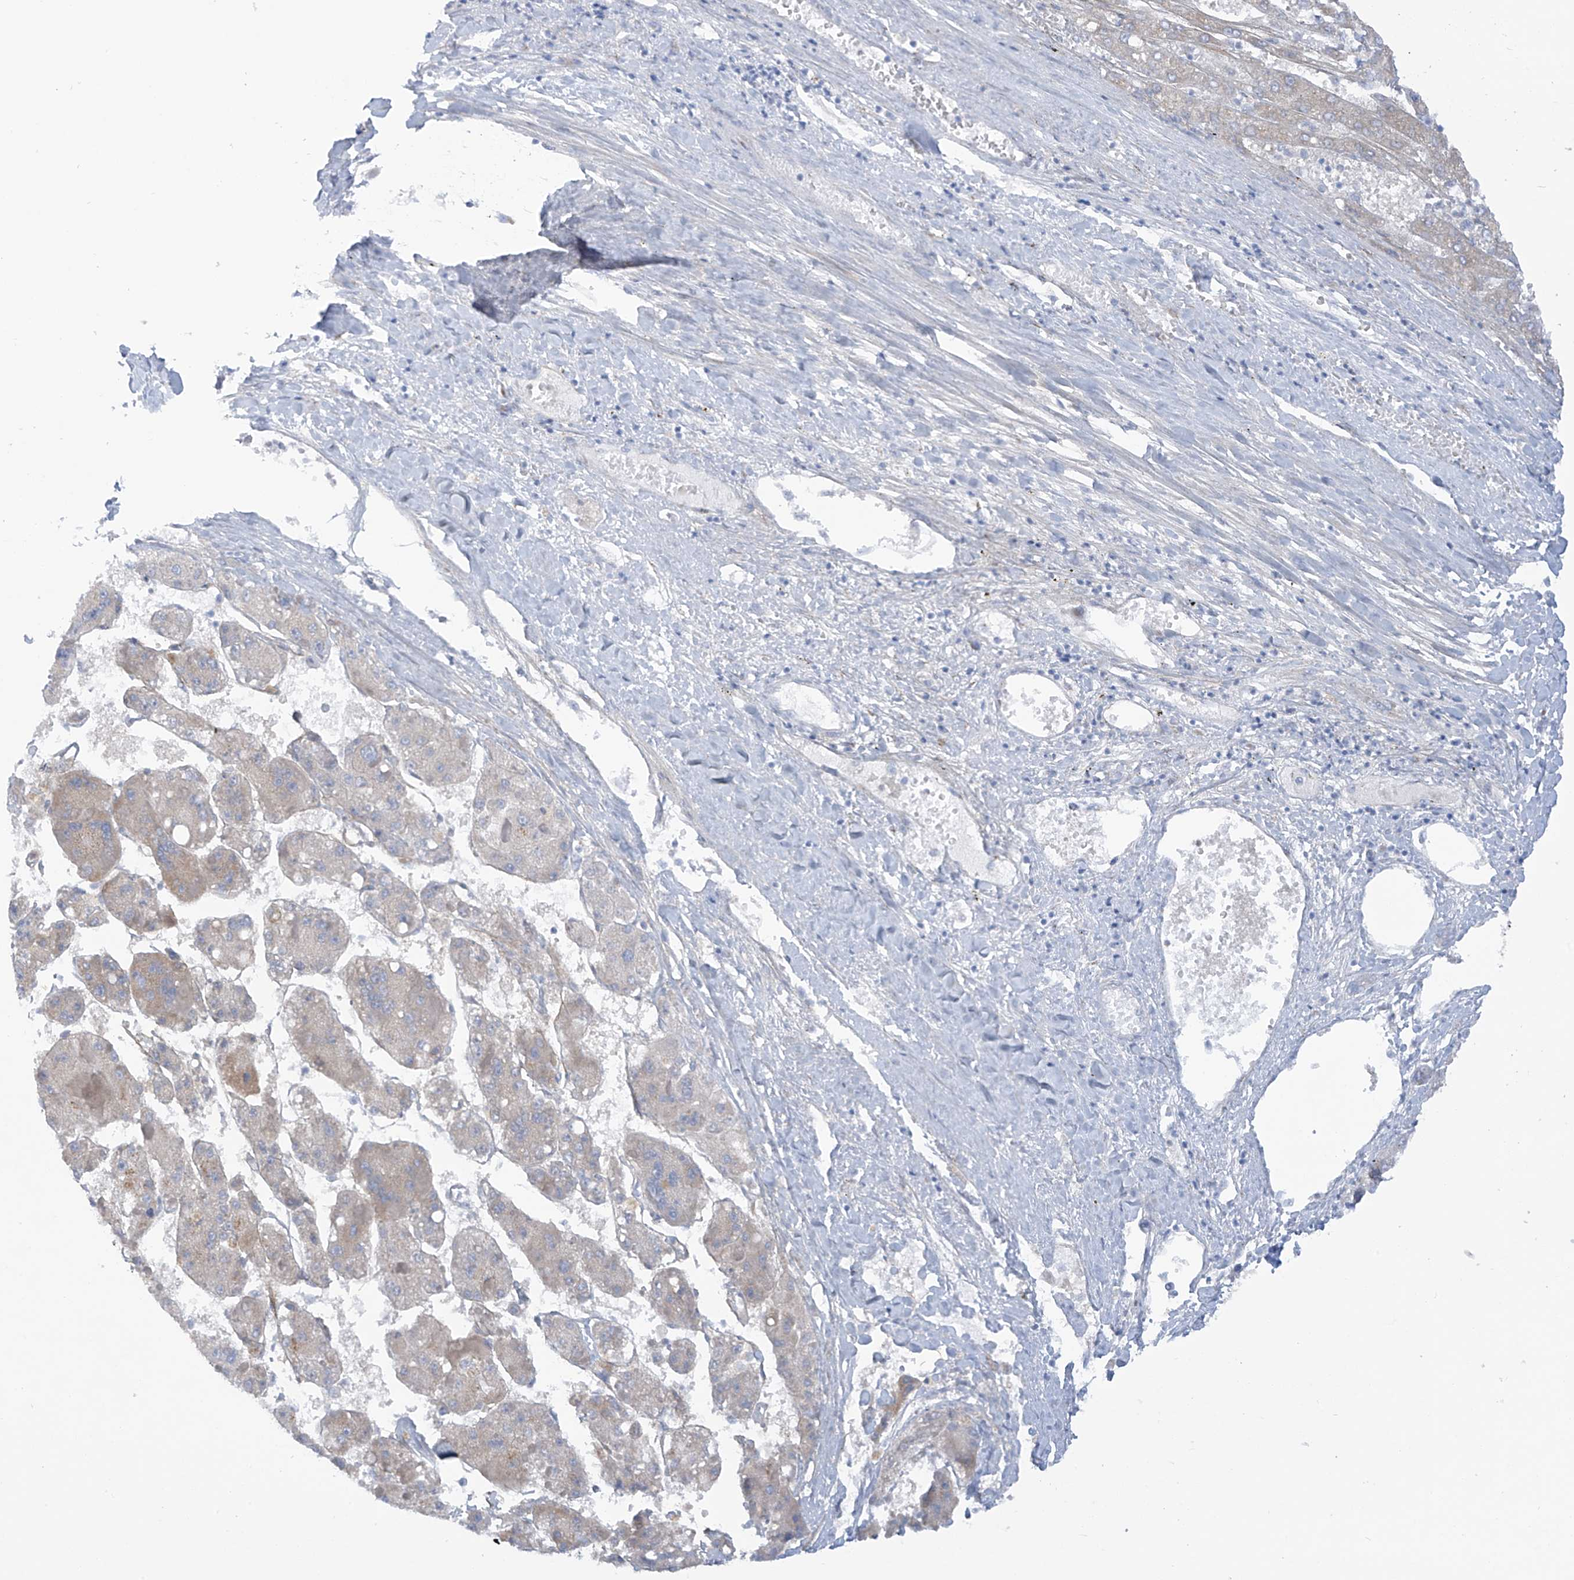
{"staining": {"intensity": "negative", "quantity": "none", "location": "none"}, "tissue": "liver cancer", "cell_type": "Tumor cells", "image_type": "cancer", "snomed": [{"axis": "morphology", "description": "Carcinoma, Hepatocellular, NOS"}, {"axis": "topography", "description": "Liver"}], "caption": "Hepatocellular carcinoma (liver) stained for a protein using immunohistochemistry (IHC) demonstrates no positivity tumor cells.", "gene": "TRMT2B", "patient": {"sex": "female", "age": 73}}